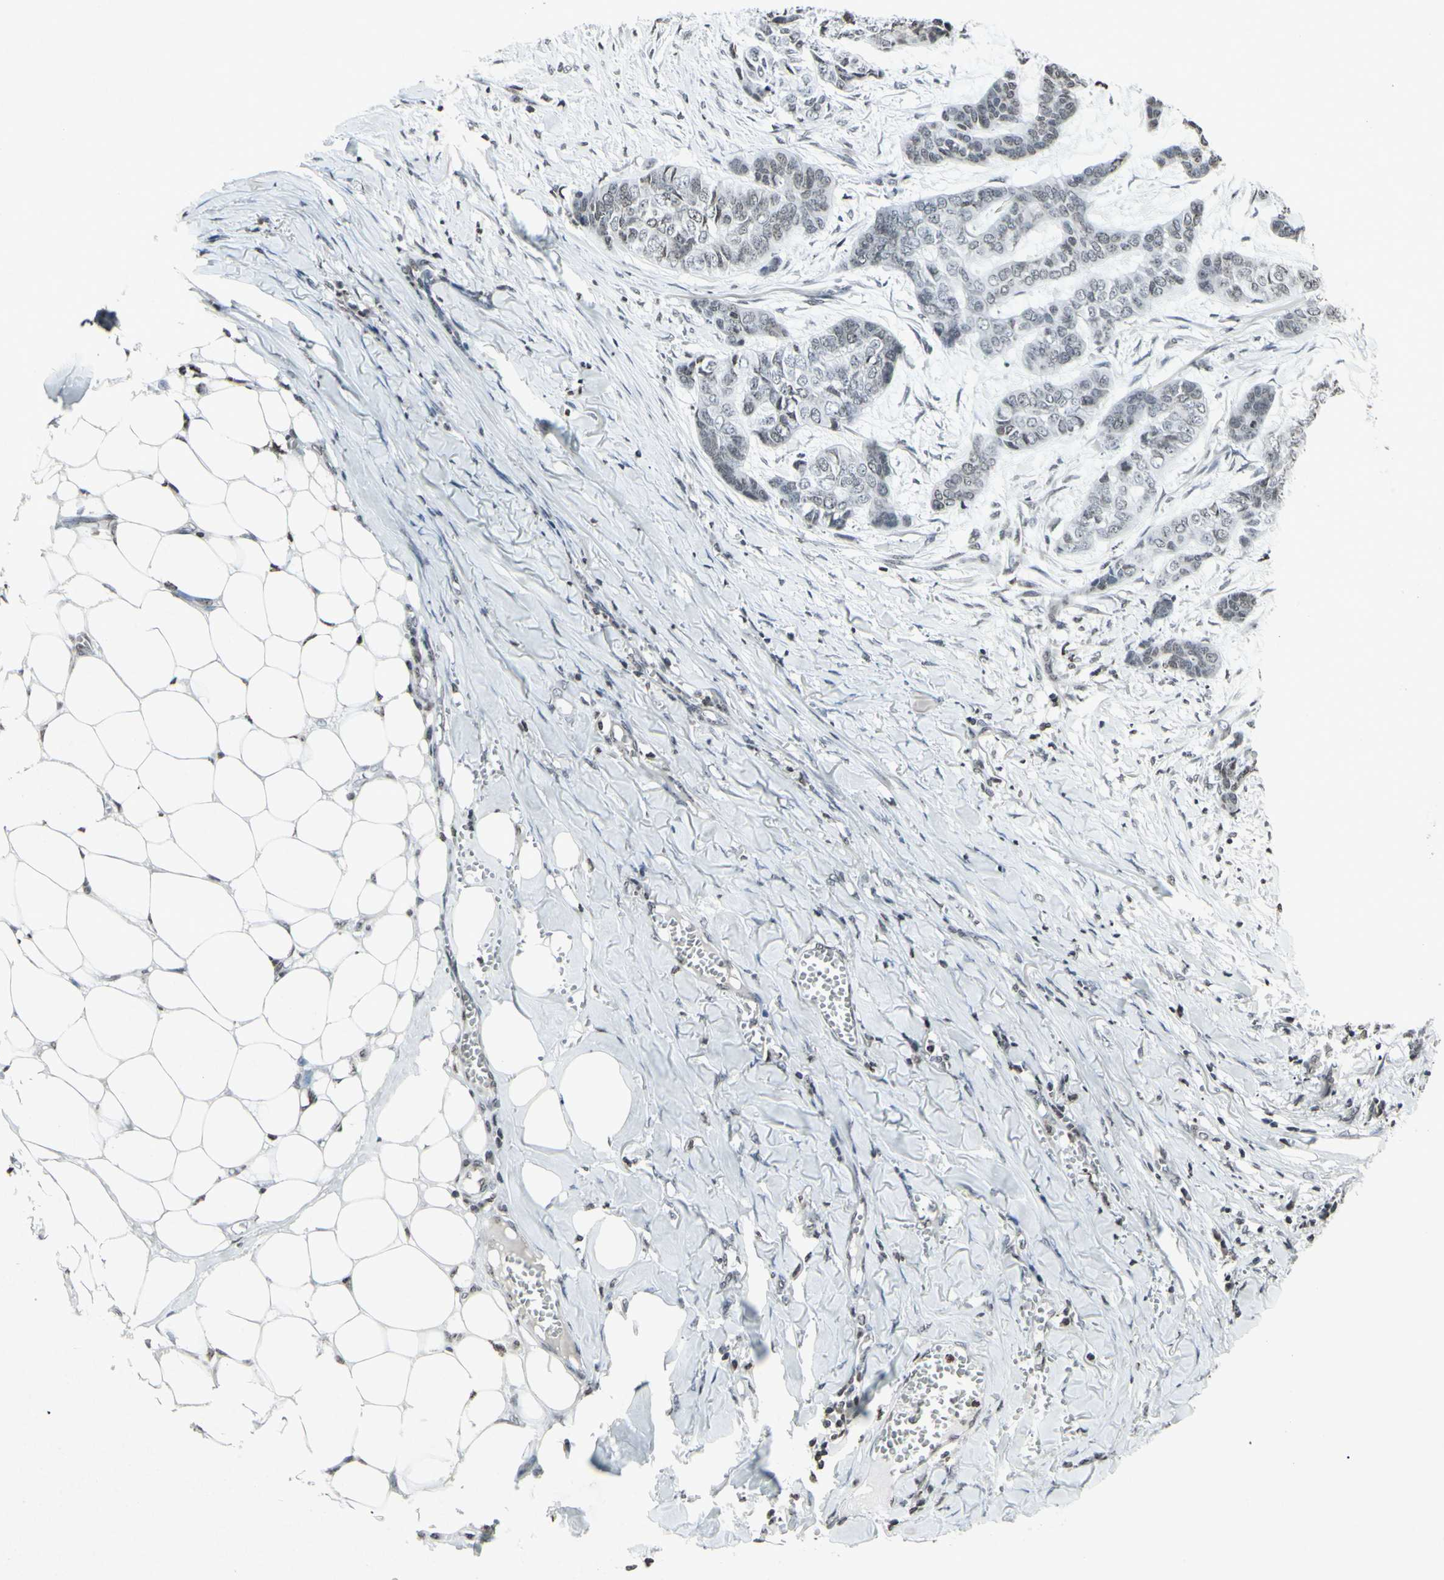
{"staining": {"intensity": "negative", "quantity": "none", "location": "none"}, "tissue": "skin cancer", "cell_type": "Tumor cells", "image_type": "cancer", "snomed": [{"axis": "morphology", "description": "Basal cell carcinoma"}, {"axis": "topography", "description": "Skin"}], "caption": "High power microscopy photomicrograph of an immunohistochemistry photomicrograph of basal cell carcinoma (skin), revealing no significant staining in tumor cells.", "gene": "CD79B", "patient": {"sex": "female", "age": 64}}